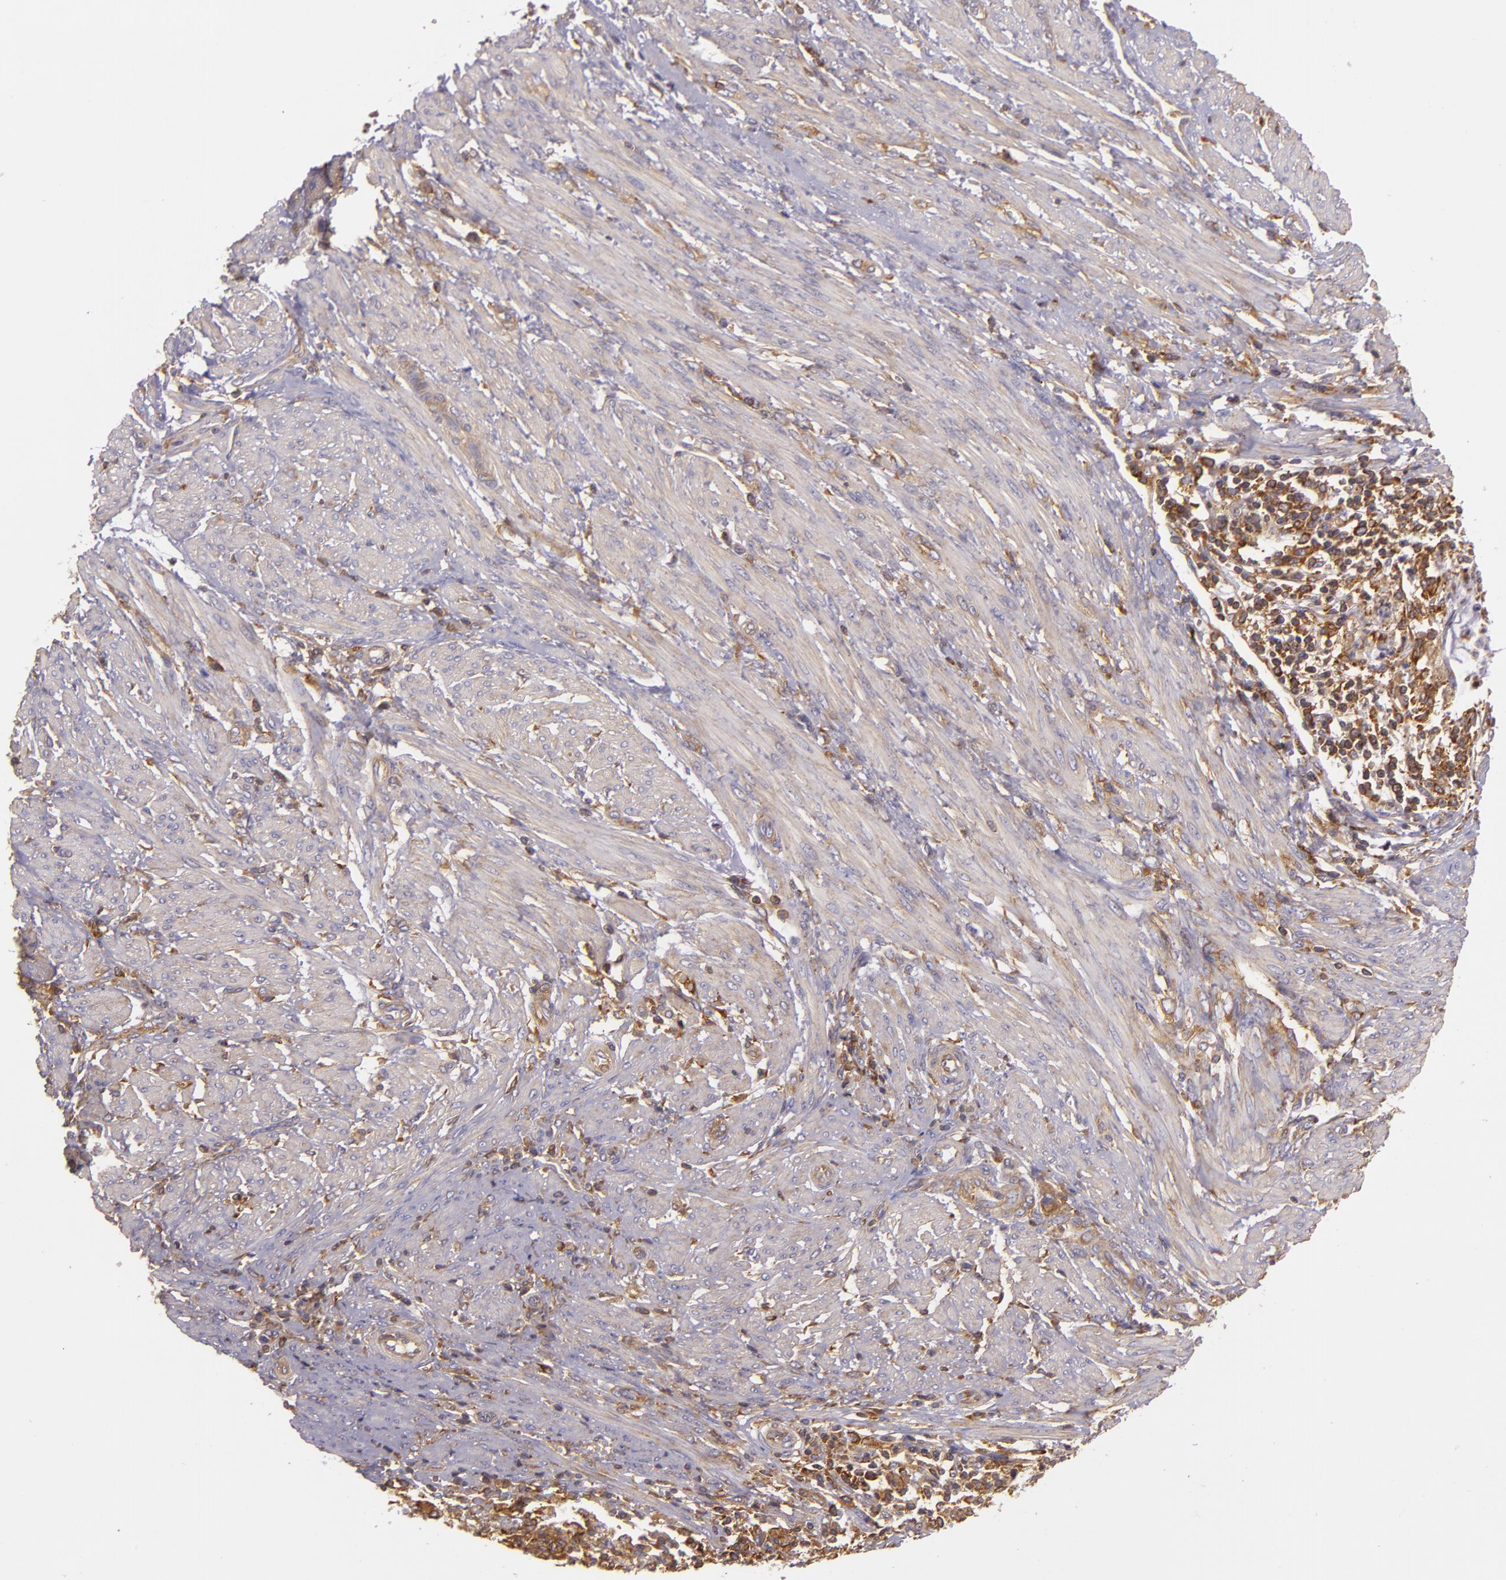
{"staining": {"intensity": "moderate", "quantity": ">75%", "location": "cytoplasmic/membranous"}, "tissue": "endometrial cancer", "cell_type": "Tumor cells", "image_type": "cancer", "snomed": [{"axis": "morphology", "description": "Adenocarcinoma, NOS"}, {"axis": "topography", "description": "Endometrium"}], "caption": "Tumor cells demonstrate medium levels of moderate cytoplasmic/membranous positivity in about >75% of cells in human endometrial cancer. (Brightfield microscopy of DAB IHC at high magnification).", "gene": "TLN1", "patient": {"sex": "female", "age": 63}}